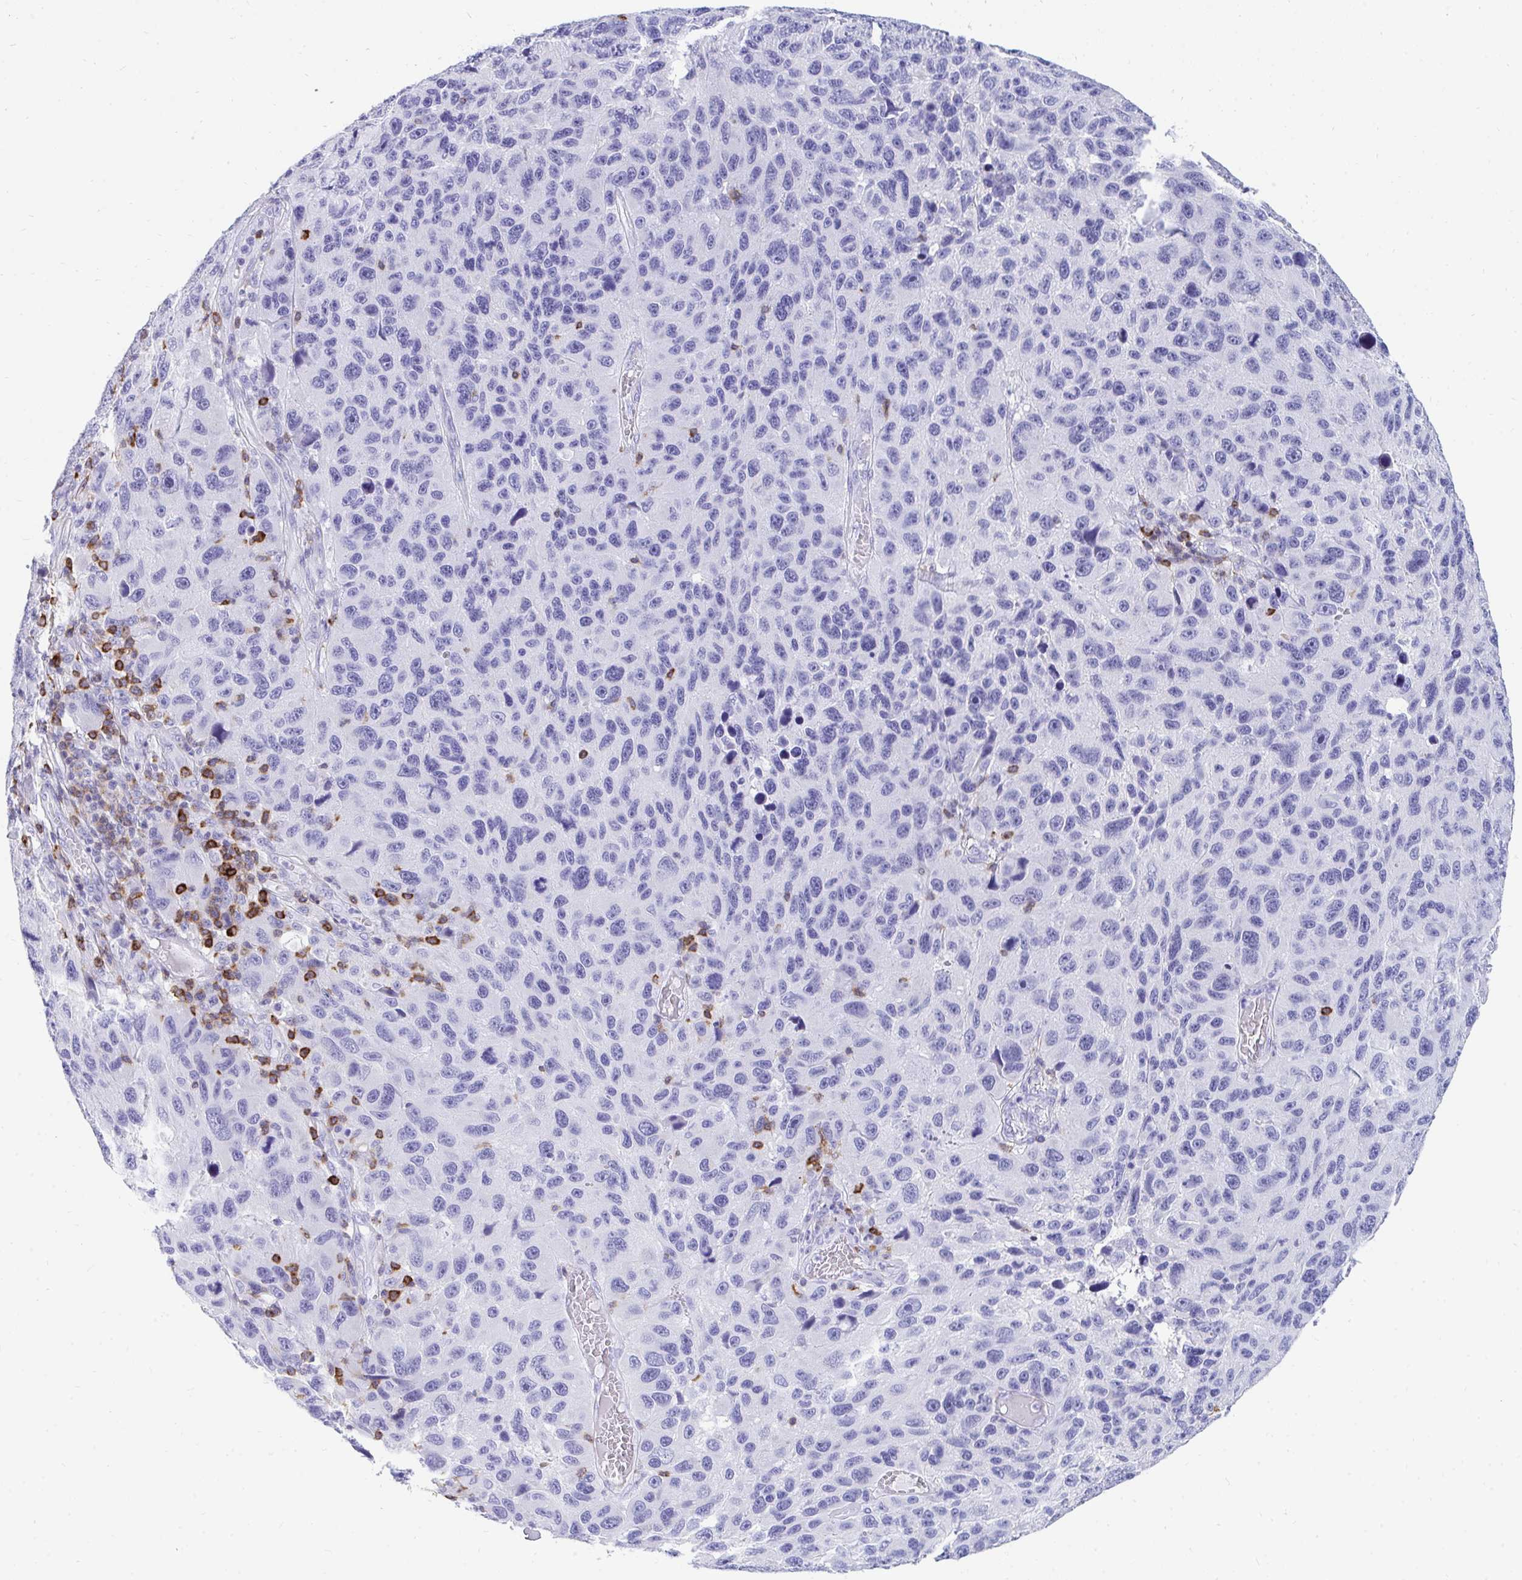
{"staining": {"intensity": "negative", "quantity": "none", "location": "none"}, "tissue": "melanoma", "cell_type": "Tumor cells", "image_type": "cancer", "snomed": [{"axis": "morphology", "description": "Malignant melanoma, NOS"}, {"axis": "topography", "description": "Skin"}], "caption": "DAB (3,3'-diaminobenzidine) immunohistochemical staining of human melanoma reveals no significant positivity in tumor cells. Brightfield microscopy of immunohistochemistry (IHC) stained with DAB (brown) and hematoxylin (blue), captured at high magnification.", "gene": "CD7", "patient": {"sex": "male", "age": 53}}